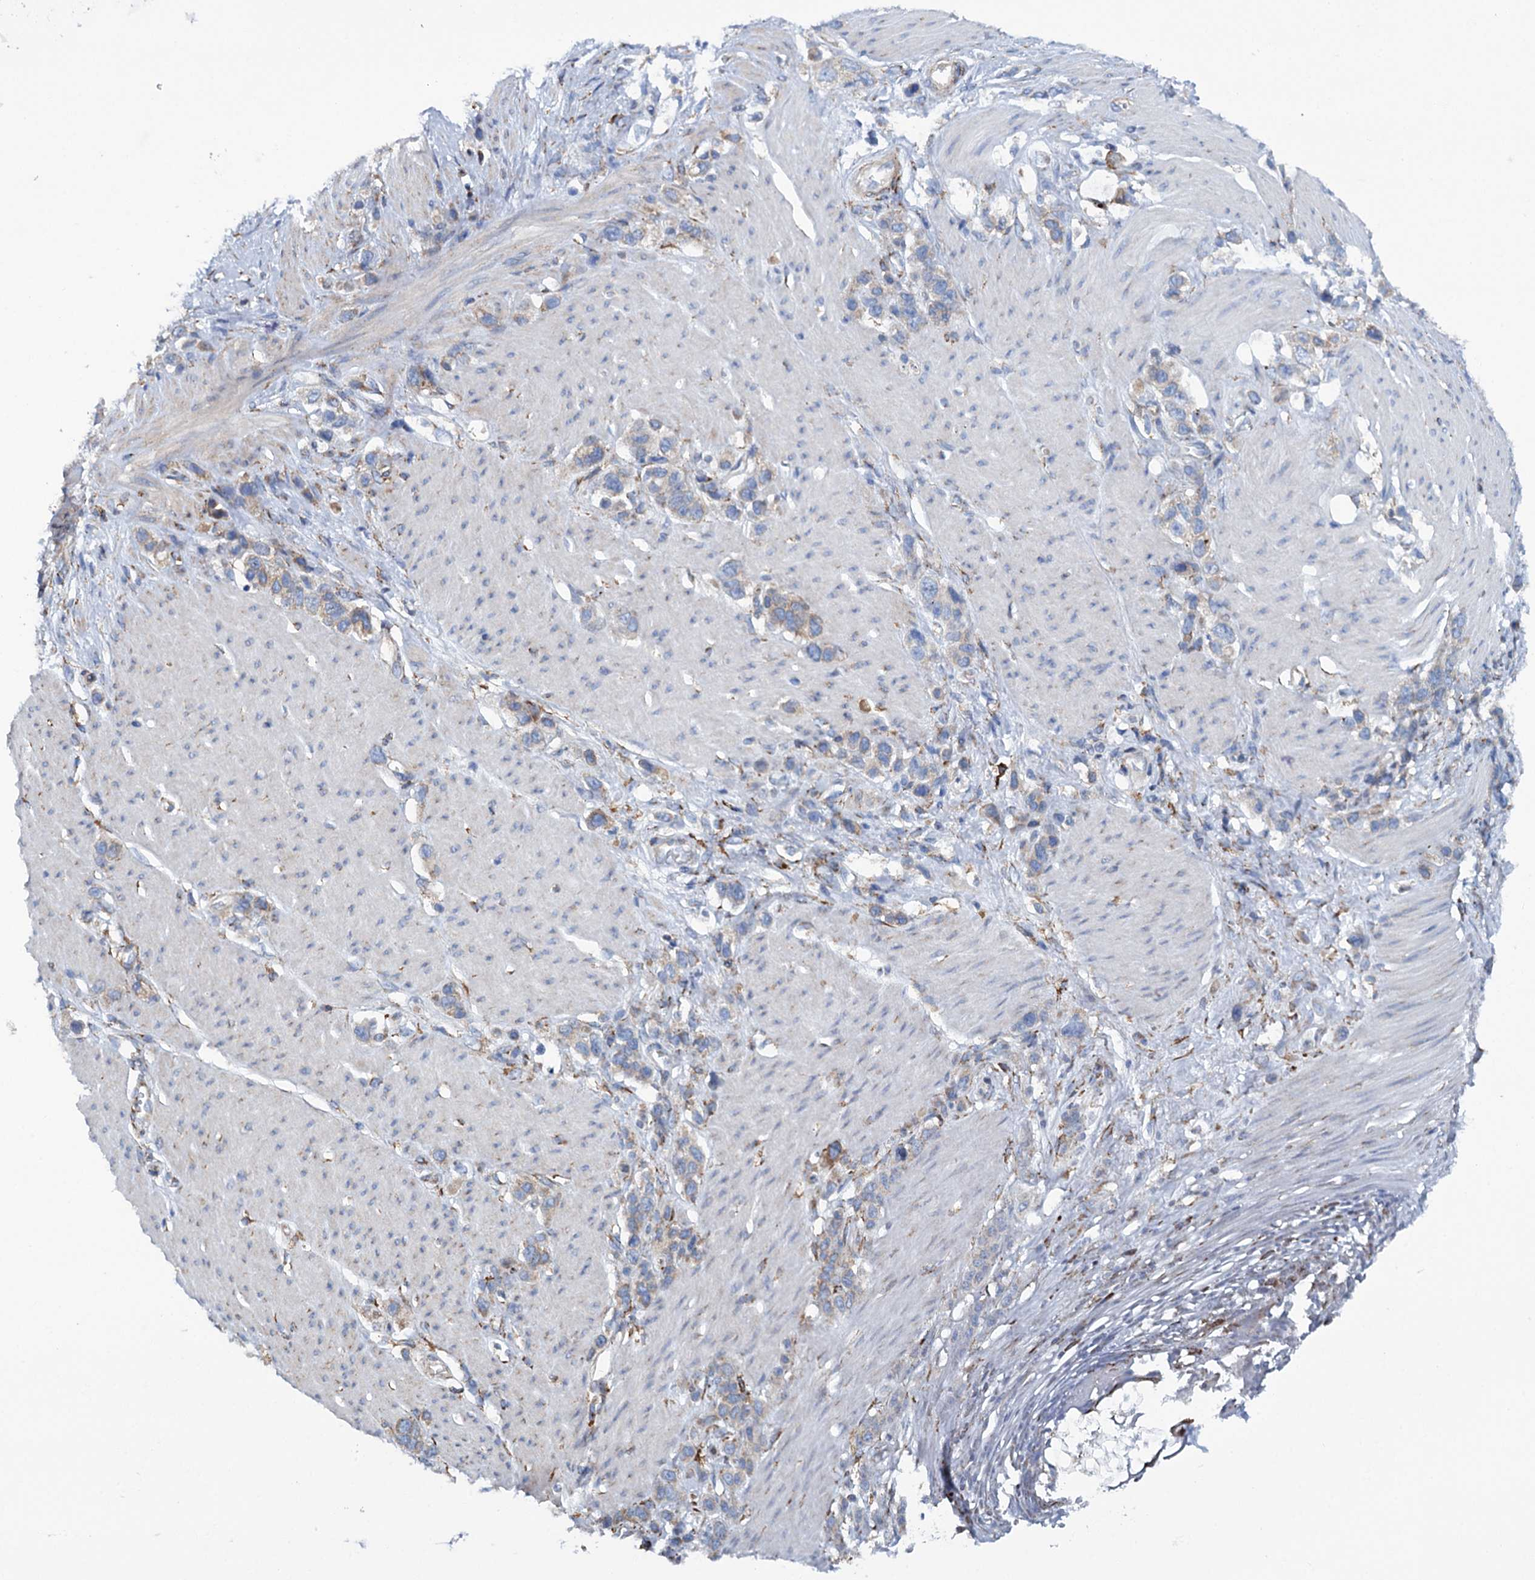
{"staining": {"intensity": "weak", "quantity": "25%-75%", "location": "cytoplasmic/membranous"}, "tissue": "stomach cancer", "cell_type": "Tumor cells", "image_type": "cancer", "snomed": [{"axis": "morphology", "description": "Adenocarcinoma, NOS"}, {"axis": "morphology", "description": "Adenocarcinoma, High grade"}, {"axis": "topography", "description": "Stomach, upper"}, {"axis": "topography", "description": "Stomach, lower"}], "caption": "Brown immunohistochemical staining in human adenocarcinoma (stomach) exhibits weak cytoplasmic/membranous positivity in approximately 25%-75% of tumor cells.", "gene": "SHE", "patient": {"sex": "female", "age": 65}}